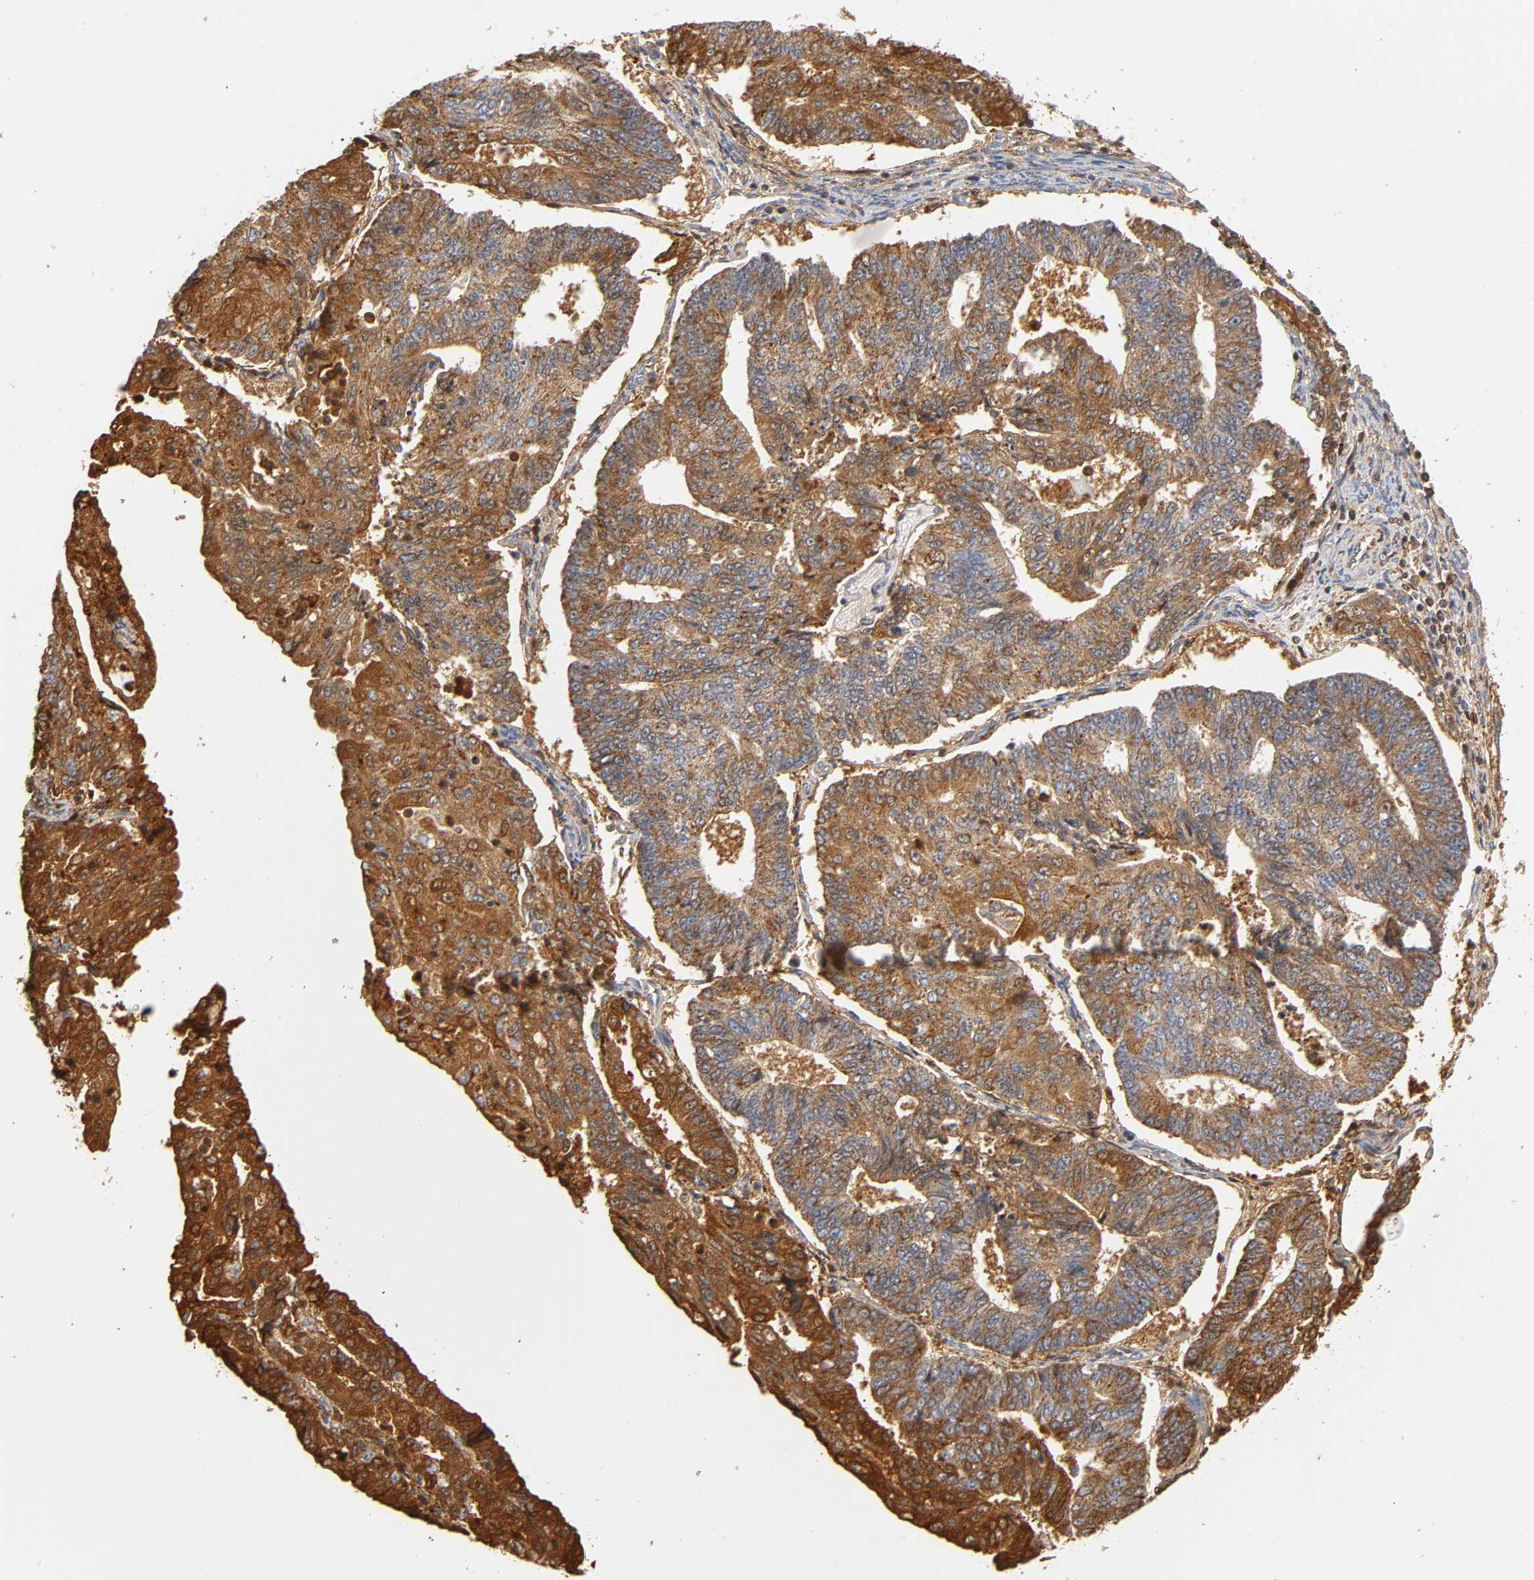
{"staining": {"intensity": "moderate", "quantity": ">75%", "location": "cytoplasmic/membranous"}, "tissue": "endometrial cancer", "cell_type": "Tumor cells", "image_type": "cancer", "snomed": [{"axis": "morphology", "description": "Adenocarcinoma, NOS"}, {"axis": "topography", "description": "Endometrium"}], "caption": "Immunohistochemistry of human adenocarcinoma (endometrial) displays medium levels of moderate cytoplasmic/membranous staining in about >75% of tumor cells. (DAB IHC, brown staining for protein, blue staining for nuclei).", "gene": "ANXA11", "patient": {"sex": "female", "age": 56}}